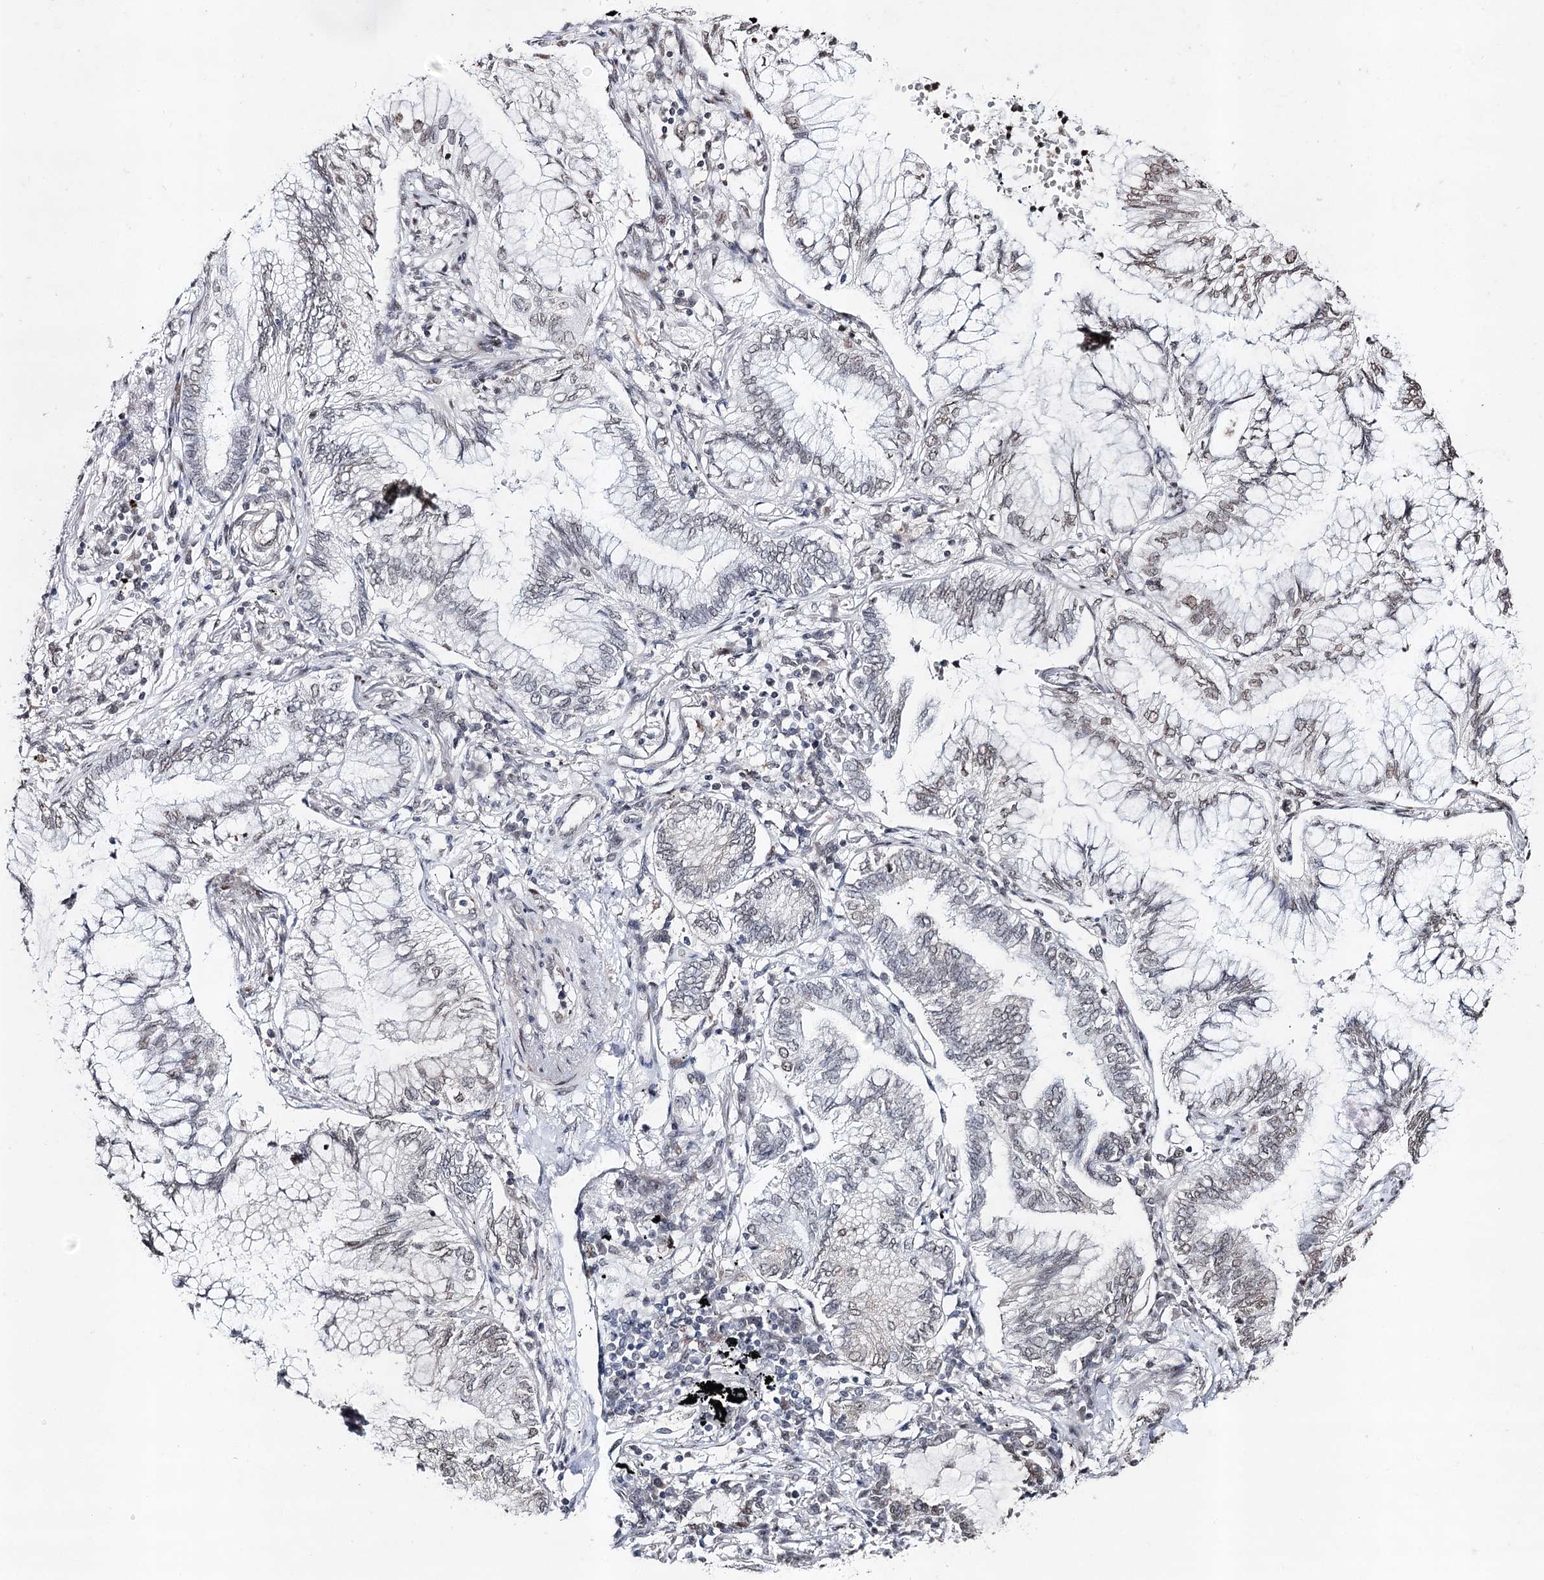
{"staining": {"intensity": "negative", "quantity": "none", "location": "none"}, "tissue": "lung cancer", "cell_type": "Tumor cells", "image_type": "cancer", "snomed": [{"axis": "morphology", "description": "Adenocarcinoma, NOS"}, {"axis": "topography", "description": "Lung"}], "caption": "IHC of adenocarcinoma (lung) shows no staining in tumor cells.", "gene": "PDCD4", "patient": {"sex": "female", "age": 70}}